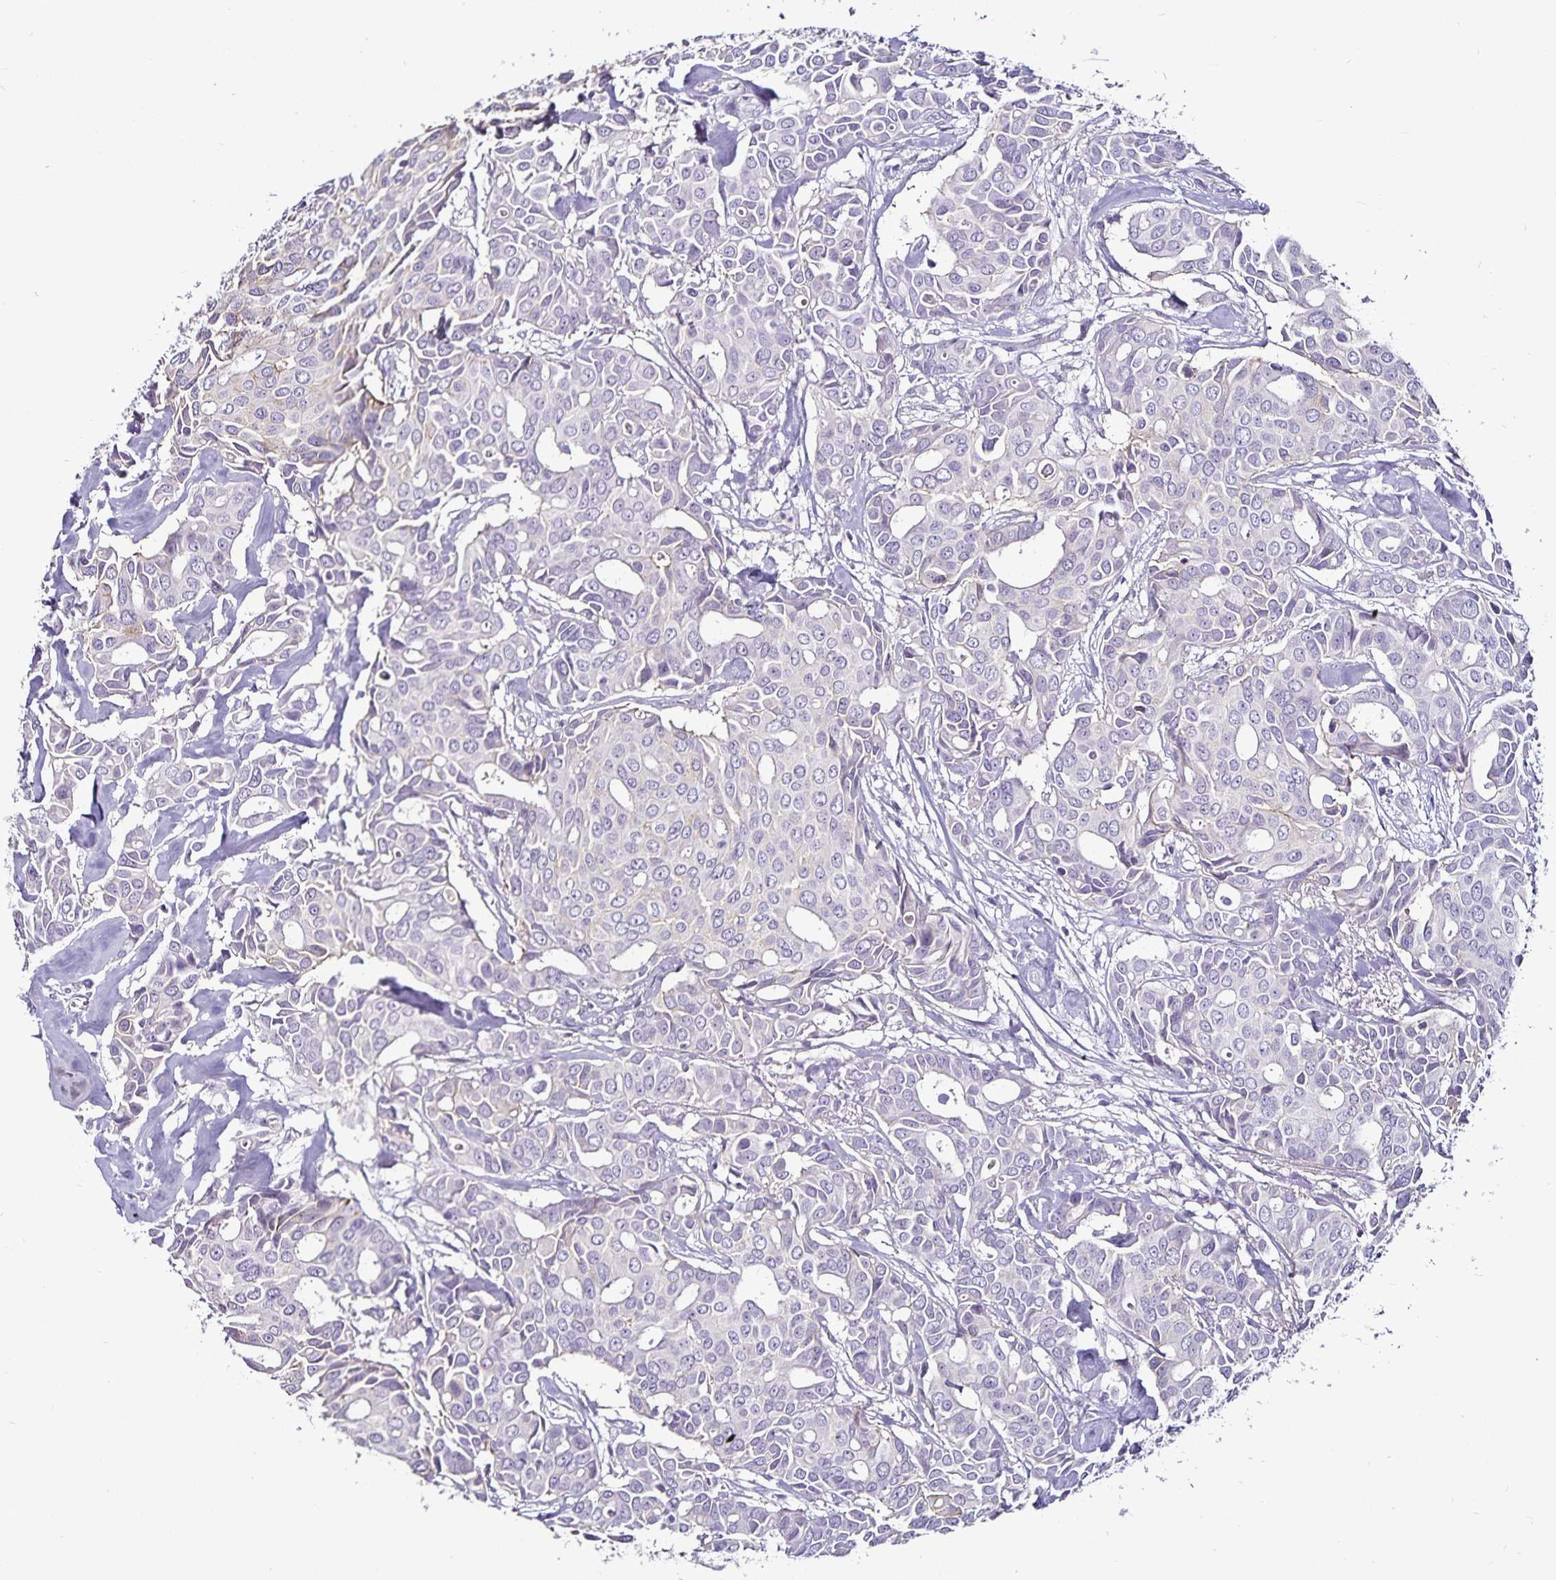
{"staining": {"intensity": "negative", "quantity": "none", "location": "none"}, "tissue": "breast cancer", "cell_type": "Tumor cells", "image_type": "cancer", "snomed": [{"axis": "morphology", "description": "Duct carcinoma"}, {"axis": "topography", "description": "Breast"}], "caption": "Tumor cells are negative for protein expression in human breast cancer.", "gene": "CA12", "patient": {"sex": "female", "age": 54}}